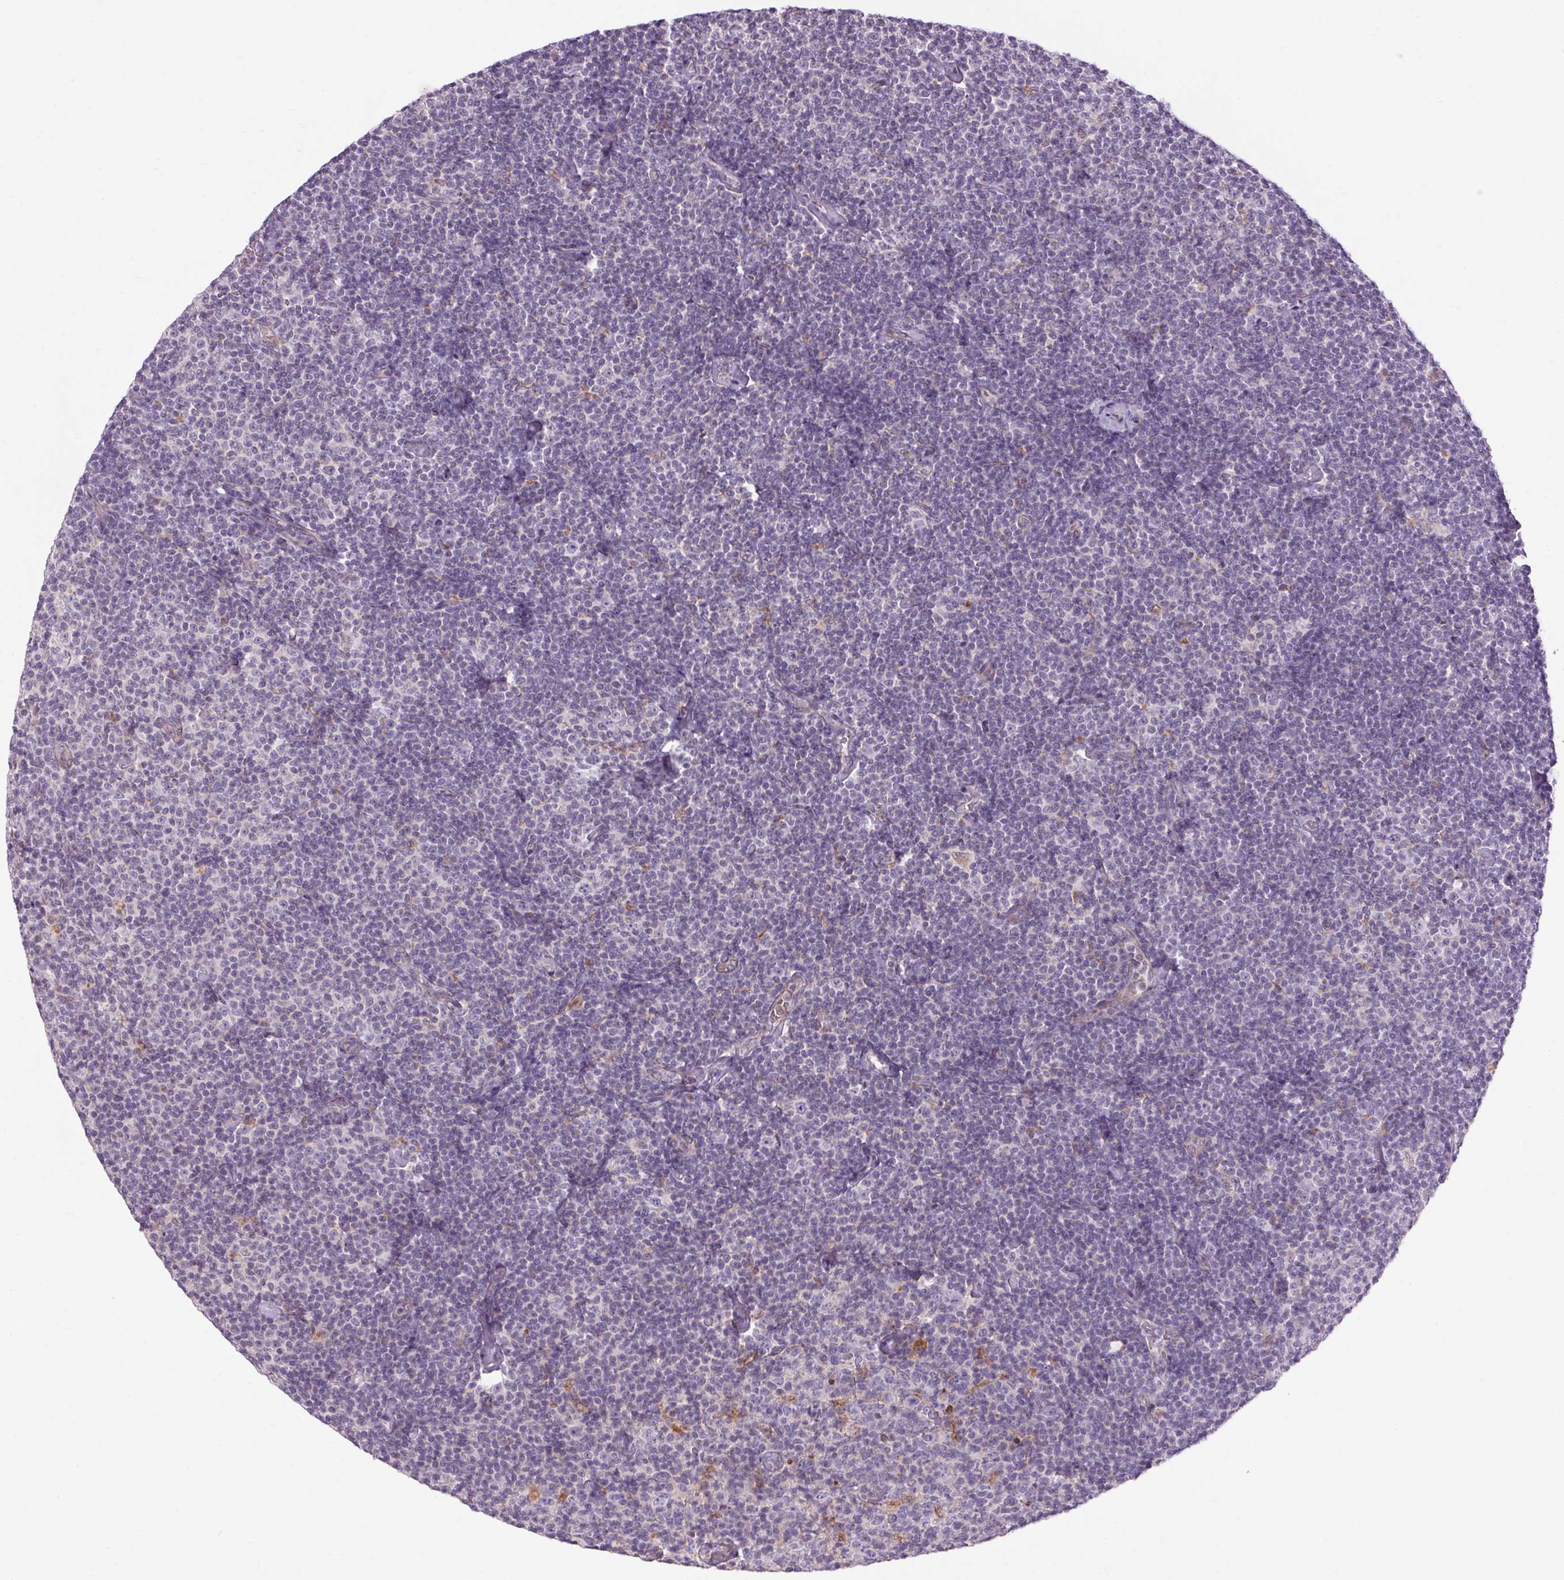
{"staining": {"intensity": "negative", "quantity": "none", "location": "none"}, "tissue": "lymphoma", "cell_type": "Tumor cells", "image_type": "cancer", "snomed": [{"axis": "morphology", "description": "Malignant lymphoma, non-Hodgkin's type, Low grade"}, {"axis": "topography", "description": "Lymph node"}], "caption": "Immunohistochemistry of human malignant lymphoma, non-Hodgkin's type (low-grade) demonstrates no positivity in tumor cells.", "gene": "TM6SF1", "patient": {"sex": "male", "age": 81}}